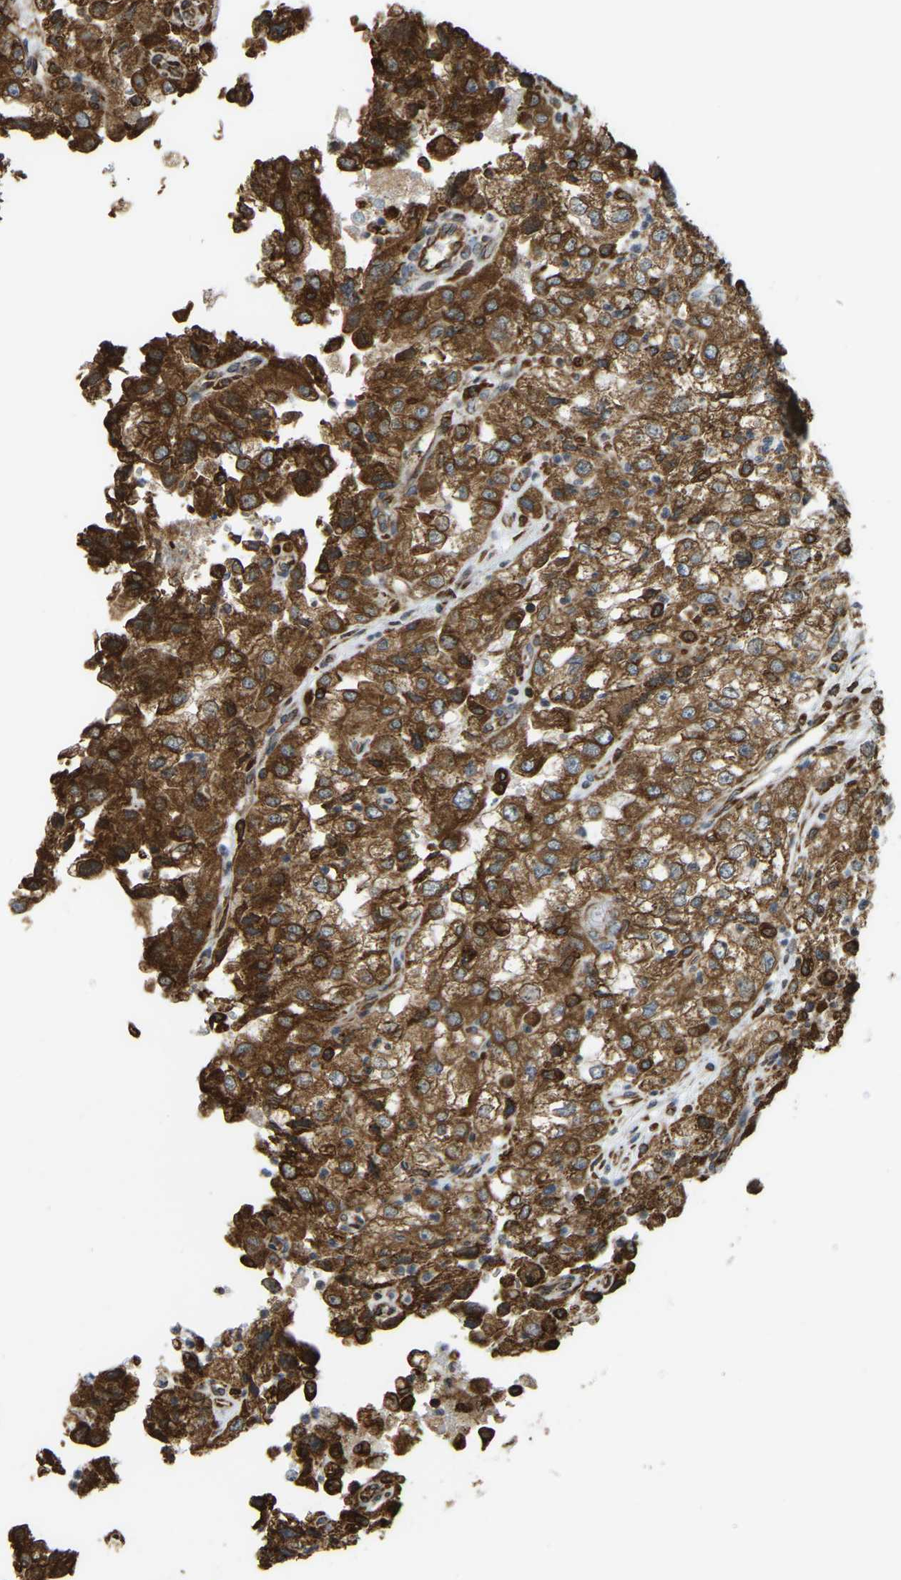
{"staining": {"intensity": "strong", "quantity": ">75%", "location": "cytoplasmic/membranous"}, "tissue": "renal cancer", "cell_type": "Tumor cells", "image_type": "cancer", "snomed": [{"axis": "morphology", "description": "Adenocarcinoma, NOS"}, {"axis": "topography", "description": "Kidney"}], "caption": "Immunohistochemistry (IHC) photomicrograph of neoplastic tissue: renal adenocarcinoma stained using immunohistochemistry exhibits high levels of strong protein expression localized specifically in the cytoplasmic/membranous of tumor cells, appearing as a cytoplasmic/membranous brown color.", "gene": "RNF115", "patient": {"sex": "female", "age": 54}}